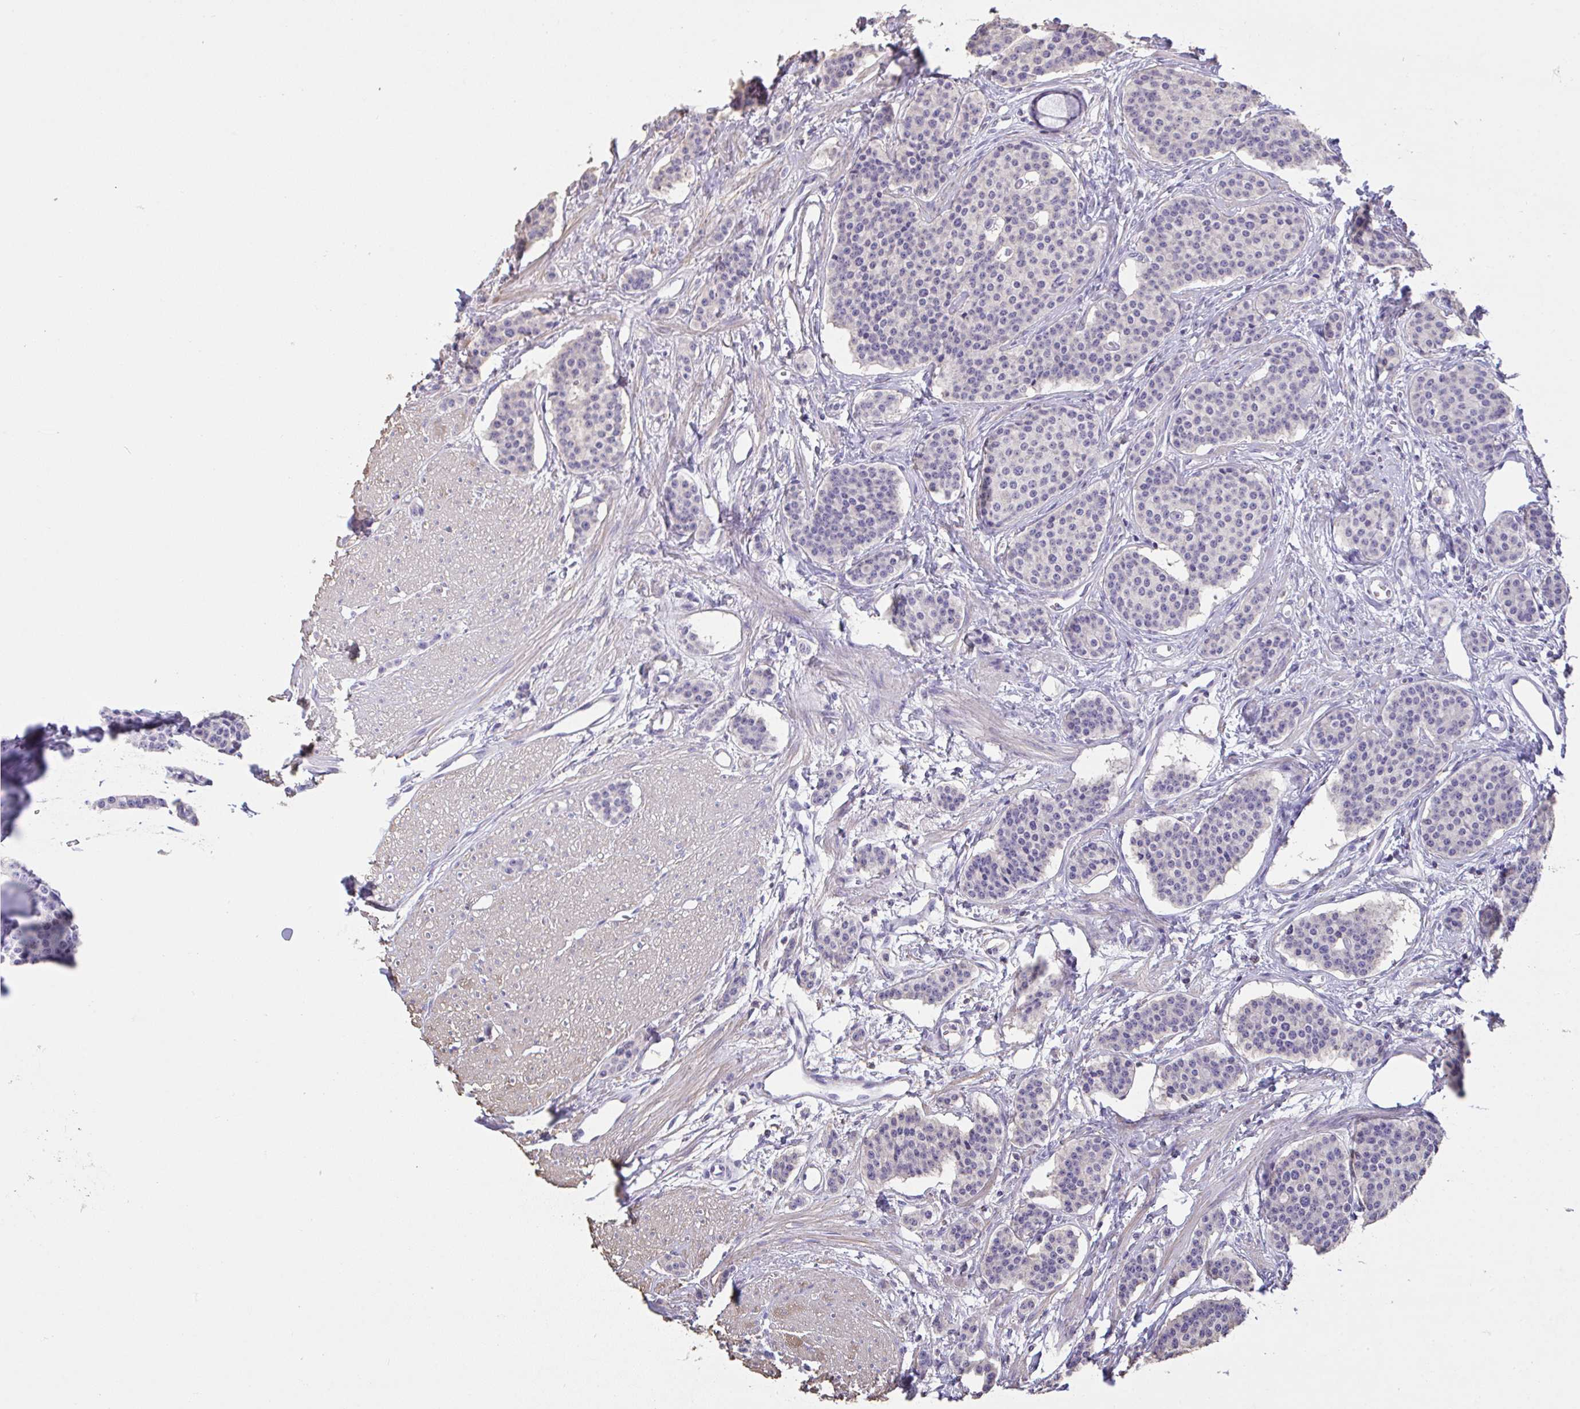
{"staining": {"intensity": "negative", "quantity": "none", "location": "none"}, "tissue": "carcinoid", "cell_type": "Tumor cells", "image_type": "cancer", "snomed": [{"axis": "morphology", "description": "Carcinoid, malignant, NOS"}, {"axis": "topography", "description": "Small intestine"}], "caption": "The IHC histopathology image has no significant staining in tumor cells of carcinoid tissue.", "gene": "IL23R", "patient": {"sex": "female", "age": 64}}